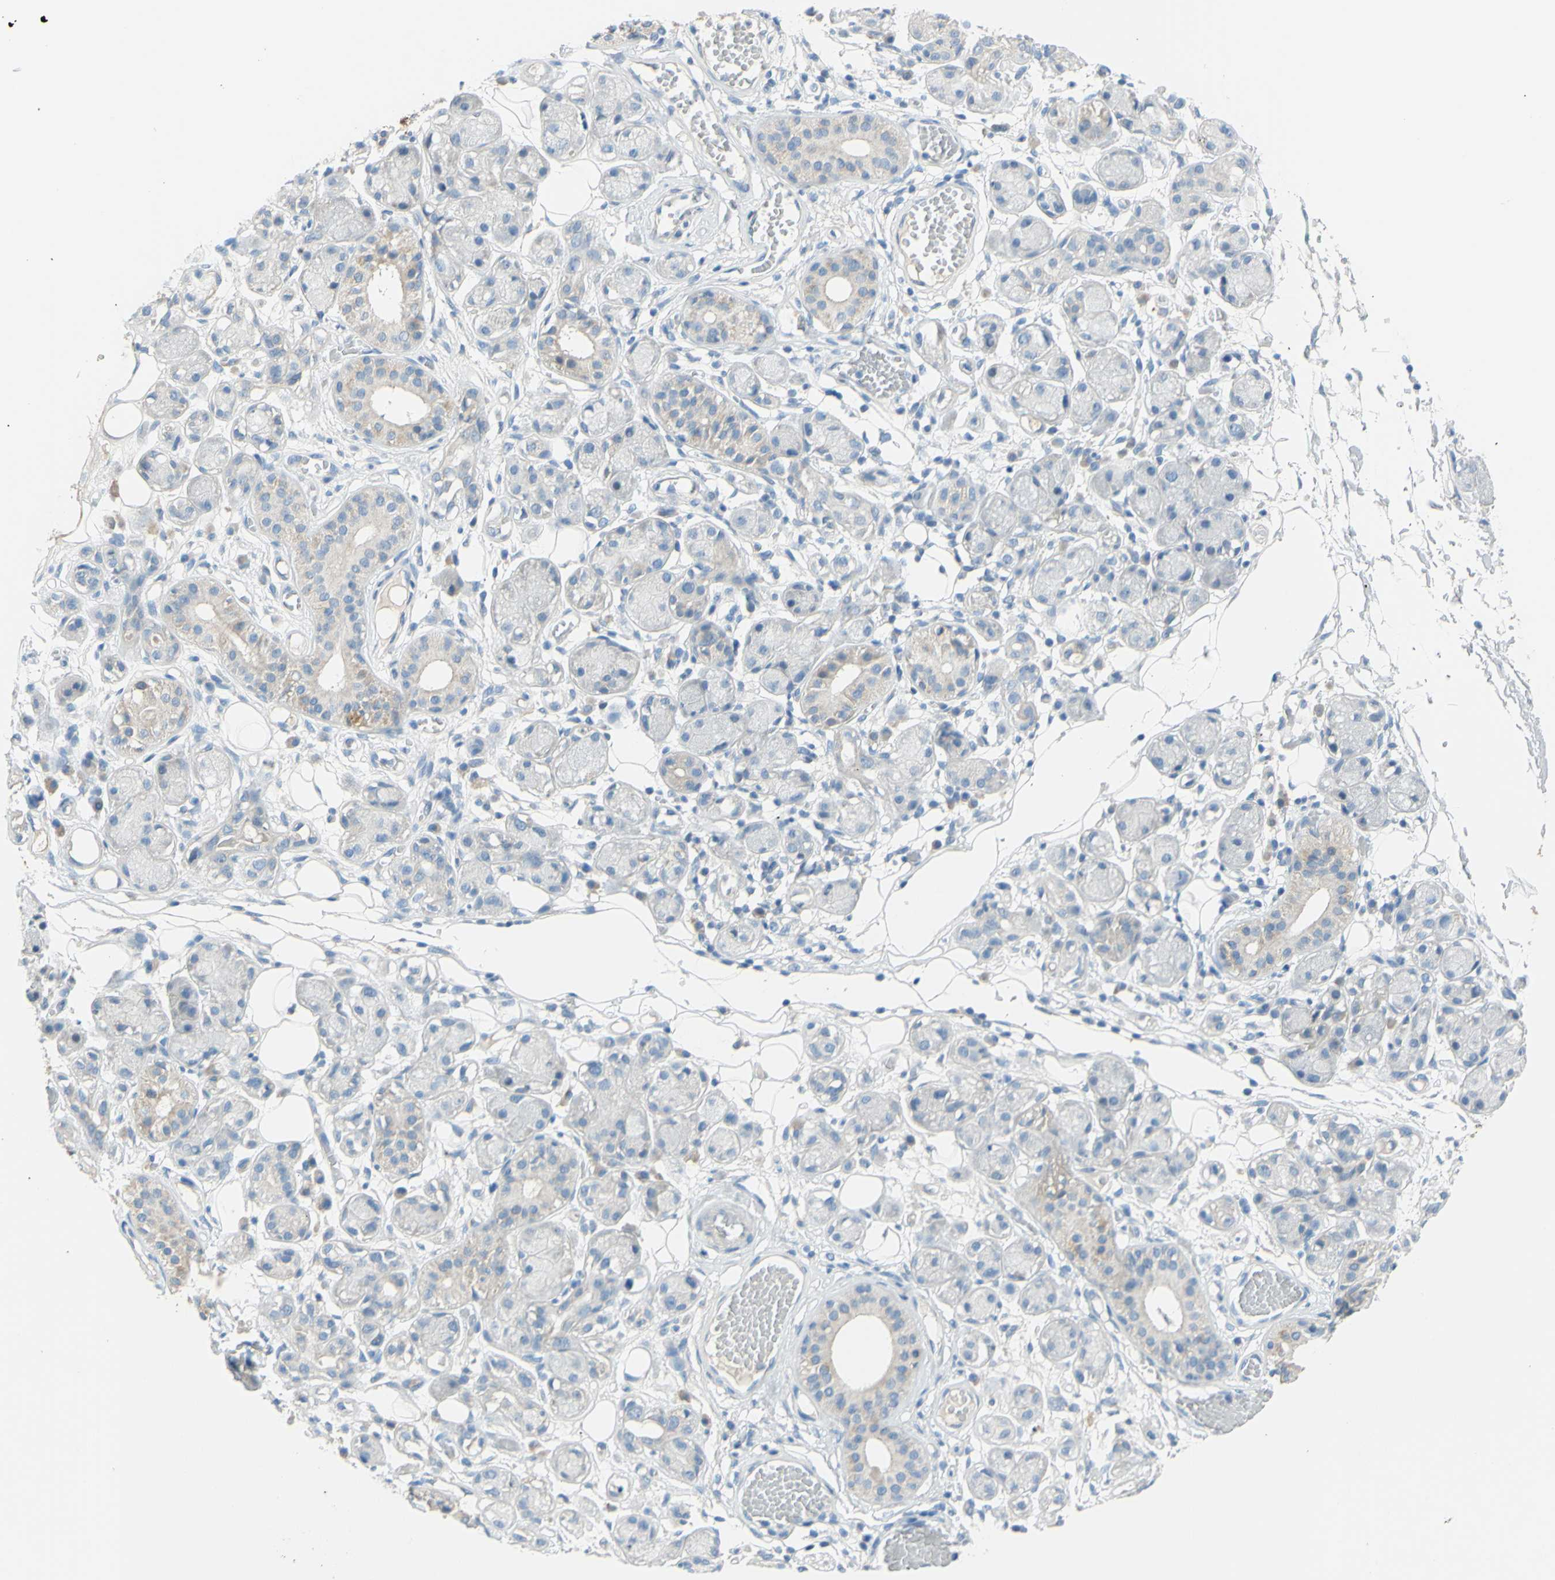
{"staining": {"intensity": "negative", "quantity": "none", "location": "none"}, "tissue": "adipose tissue", "cell_type": "Adipocytes", "image_type": "normal", "snomed": [{"axis": "morphology", "description": "Normal tissue, NOS"}, {"axis": "morphology", "description": "Inflammation, NOS"}, {"axis": "topography", "description": "Vascular tissue"}, {"axis": "topography", "description": "Salivary gland"}], "caption": "Human adipose tissue stained for a protein using immunohistochemistry demonstrates no staining in adipocytes.", "gene": "SLC1A2", "patient": {"sex": "female", "age": 75}}